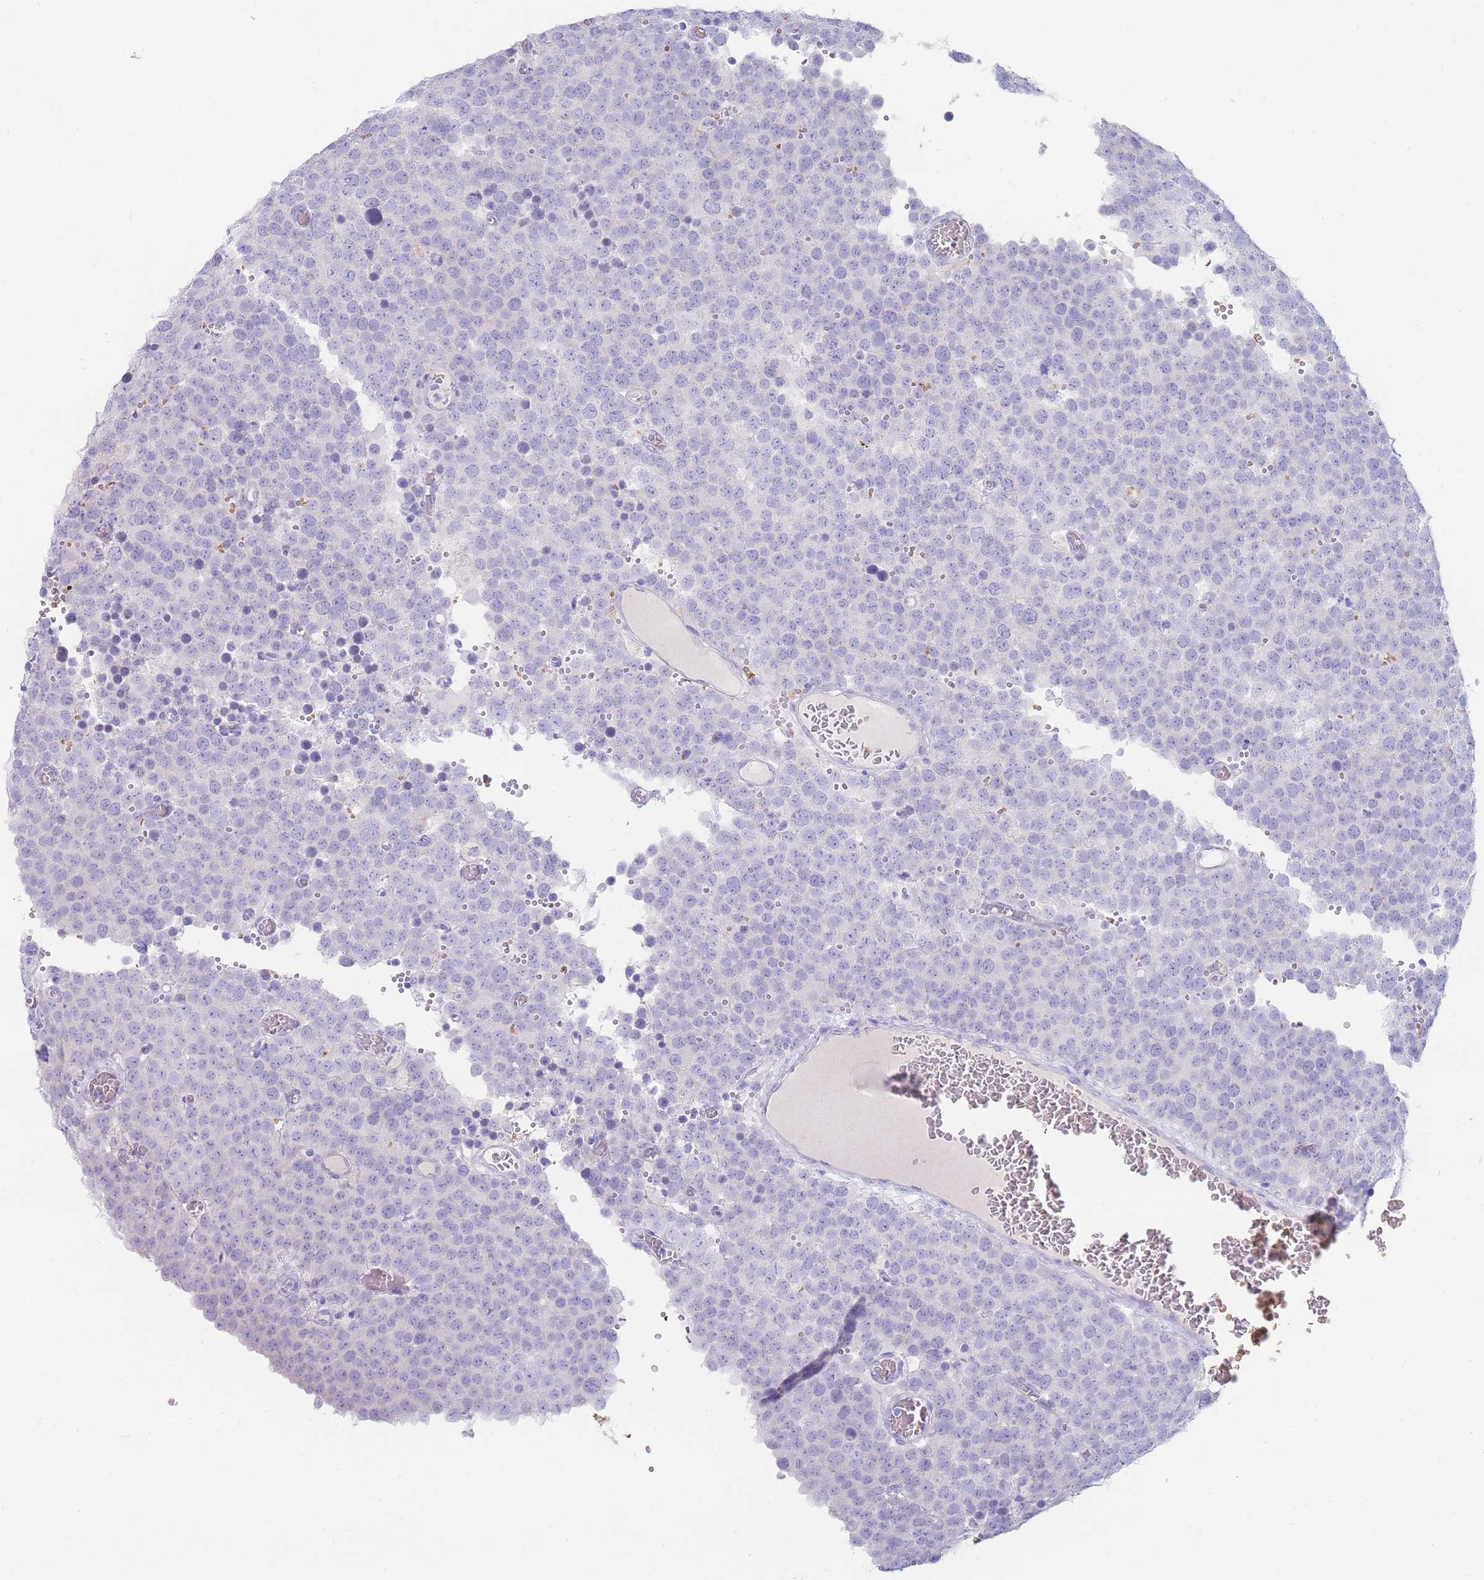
{"staining": {"intensity": "negative", "quantity": "none", "location": "none"}, "tissue": "testis cancer", "cell_type": "Tumor cells", "image_type": "cancer", "snomed": [{"axis": "morphology", "description": "Normal tissue, NOS"}, {"axis": "morphology", "description": "Seminoma, NOS"}, {"axis": "topography", "description": "Testis"}], "caption": "Immunohistochemistry (IHC) photomicrograph of testis cancer (seminoma) stained for a protein (brown), which displays no staining in tumor cells.", "gene": "HBG2", "patient": {"sex": "male", "age": 71}}